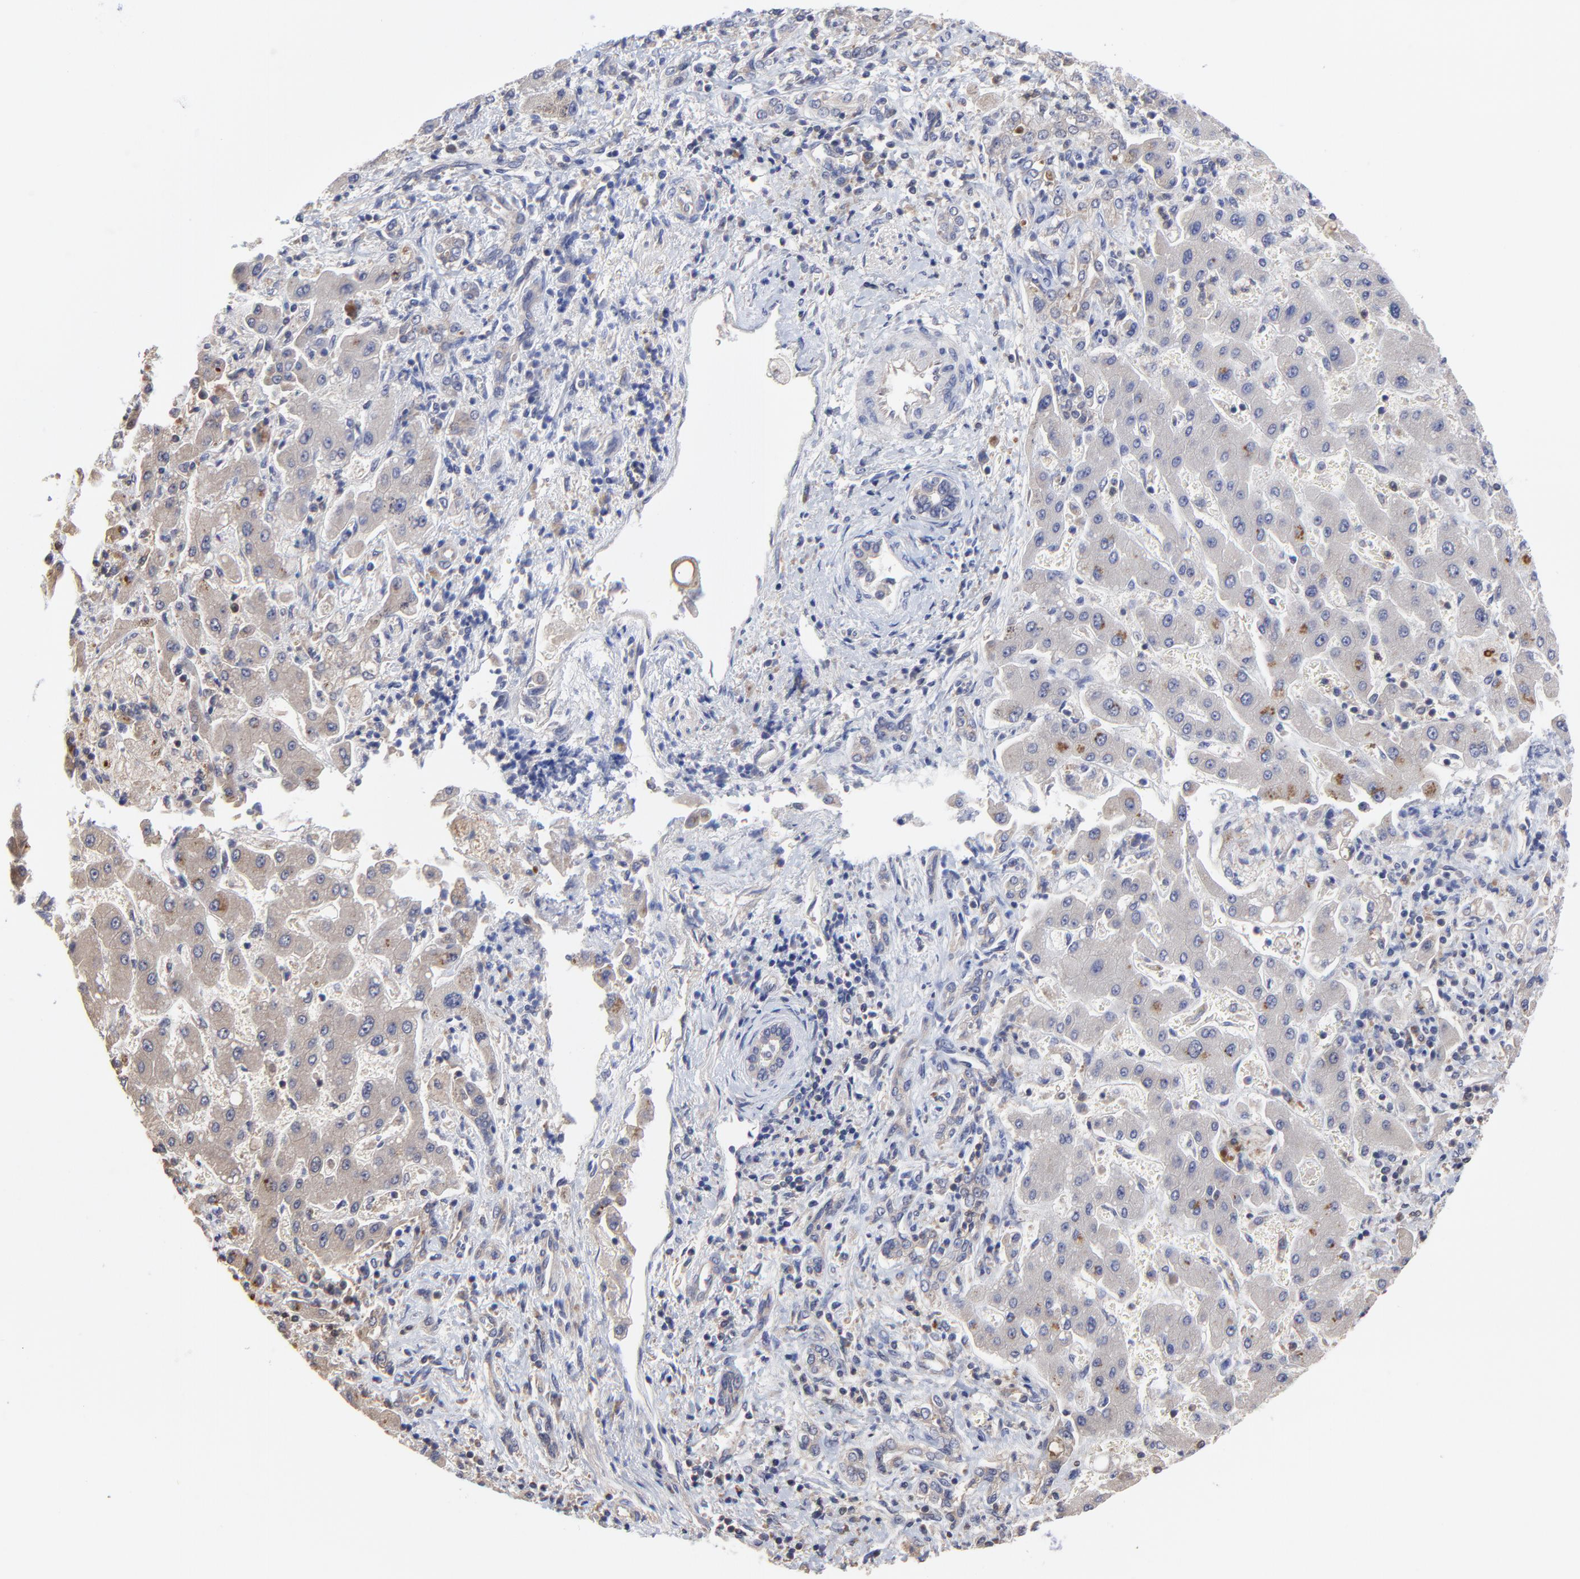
{"staining": {"intensity": "weak", "quantity": "<25%", "location": "cytoplasmic/membranous"}, "tissue": "liver cancer", "cell_type": "Tumor cells", "image_type": "cancer", "snomed": [{"axis": "morphology", "description": "Cholangiocarcinoma"}, {"axis": "topography", "description": "Liver"}], "caption": "IHC image of neoplastic tissue: cholangiocarcinoma (liver) stained with DAB reveals no significant protein staining in tumor cells. (DAB (3,3'-diaminobenzidine) immunohistochemistry (IHC) visualized using brightfield microscopy, high magnification).", "gene": "PCMT1", "patient": {"sex": "male", "age": 50}}